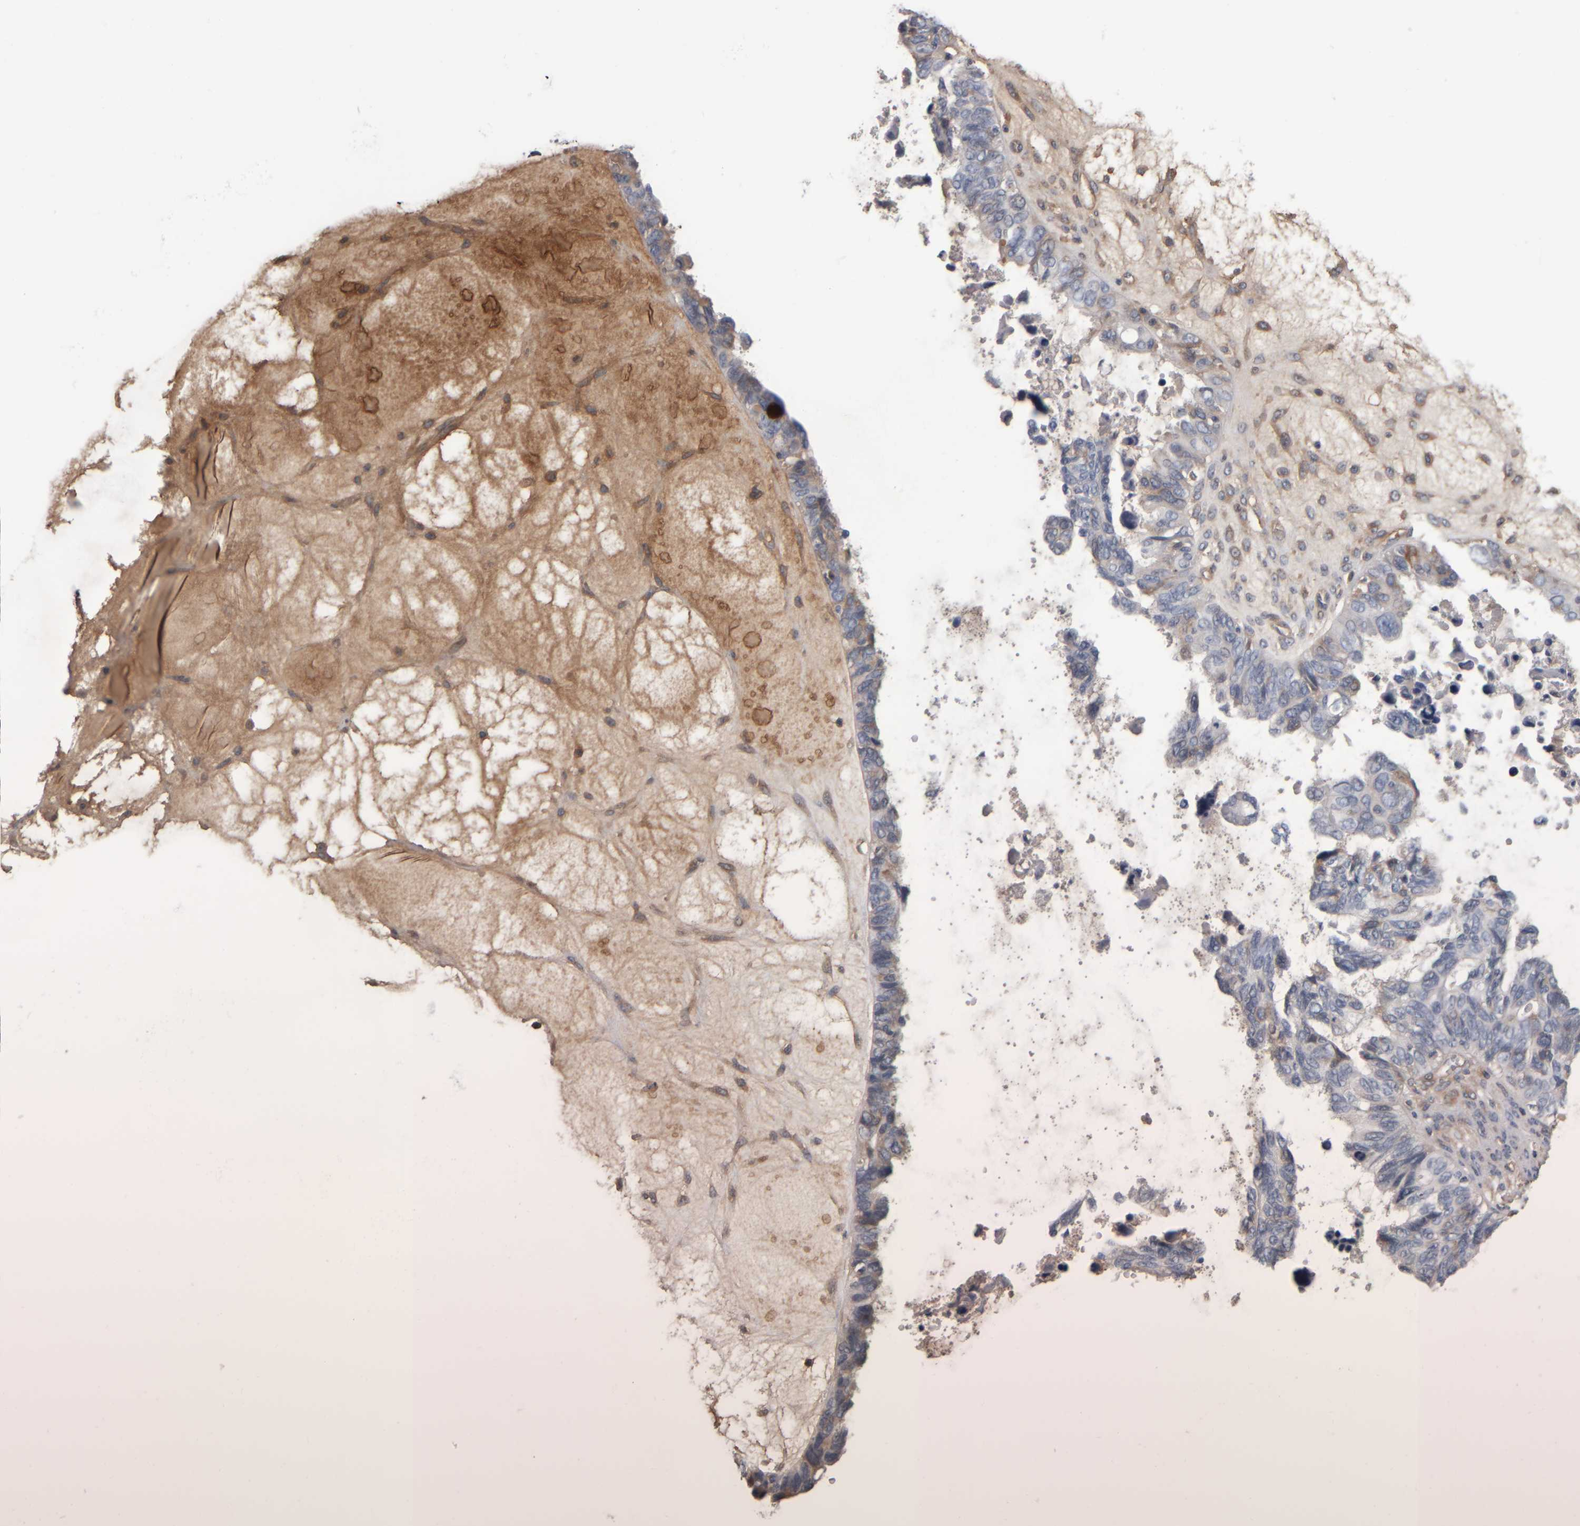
{"staining": {"intensity": "weak", "quantity": "<25%", "location": "cytoplasmic/membranous"}, "tissue": "ovarian cancer", "cell_type": "Tumor cells", "image_type": "cancer", "snomed": [{"axis": "morphology", "description": "Cystadenocarcinoma, serous, NOS"}, {"axis": "topography", "description": "Ovary"}], "caption": "Tumor cells are negative for brown protein staining in serous cystadenocarcinoma (ovarian).", "gene": "CAVIN4", "patient": {"sex": "female", "age": 79}}